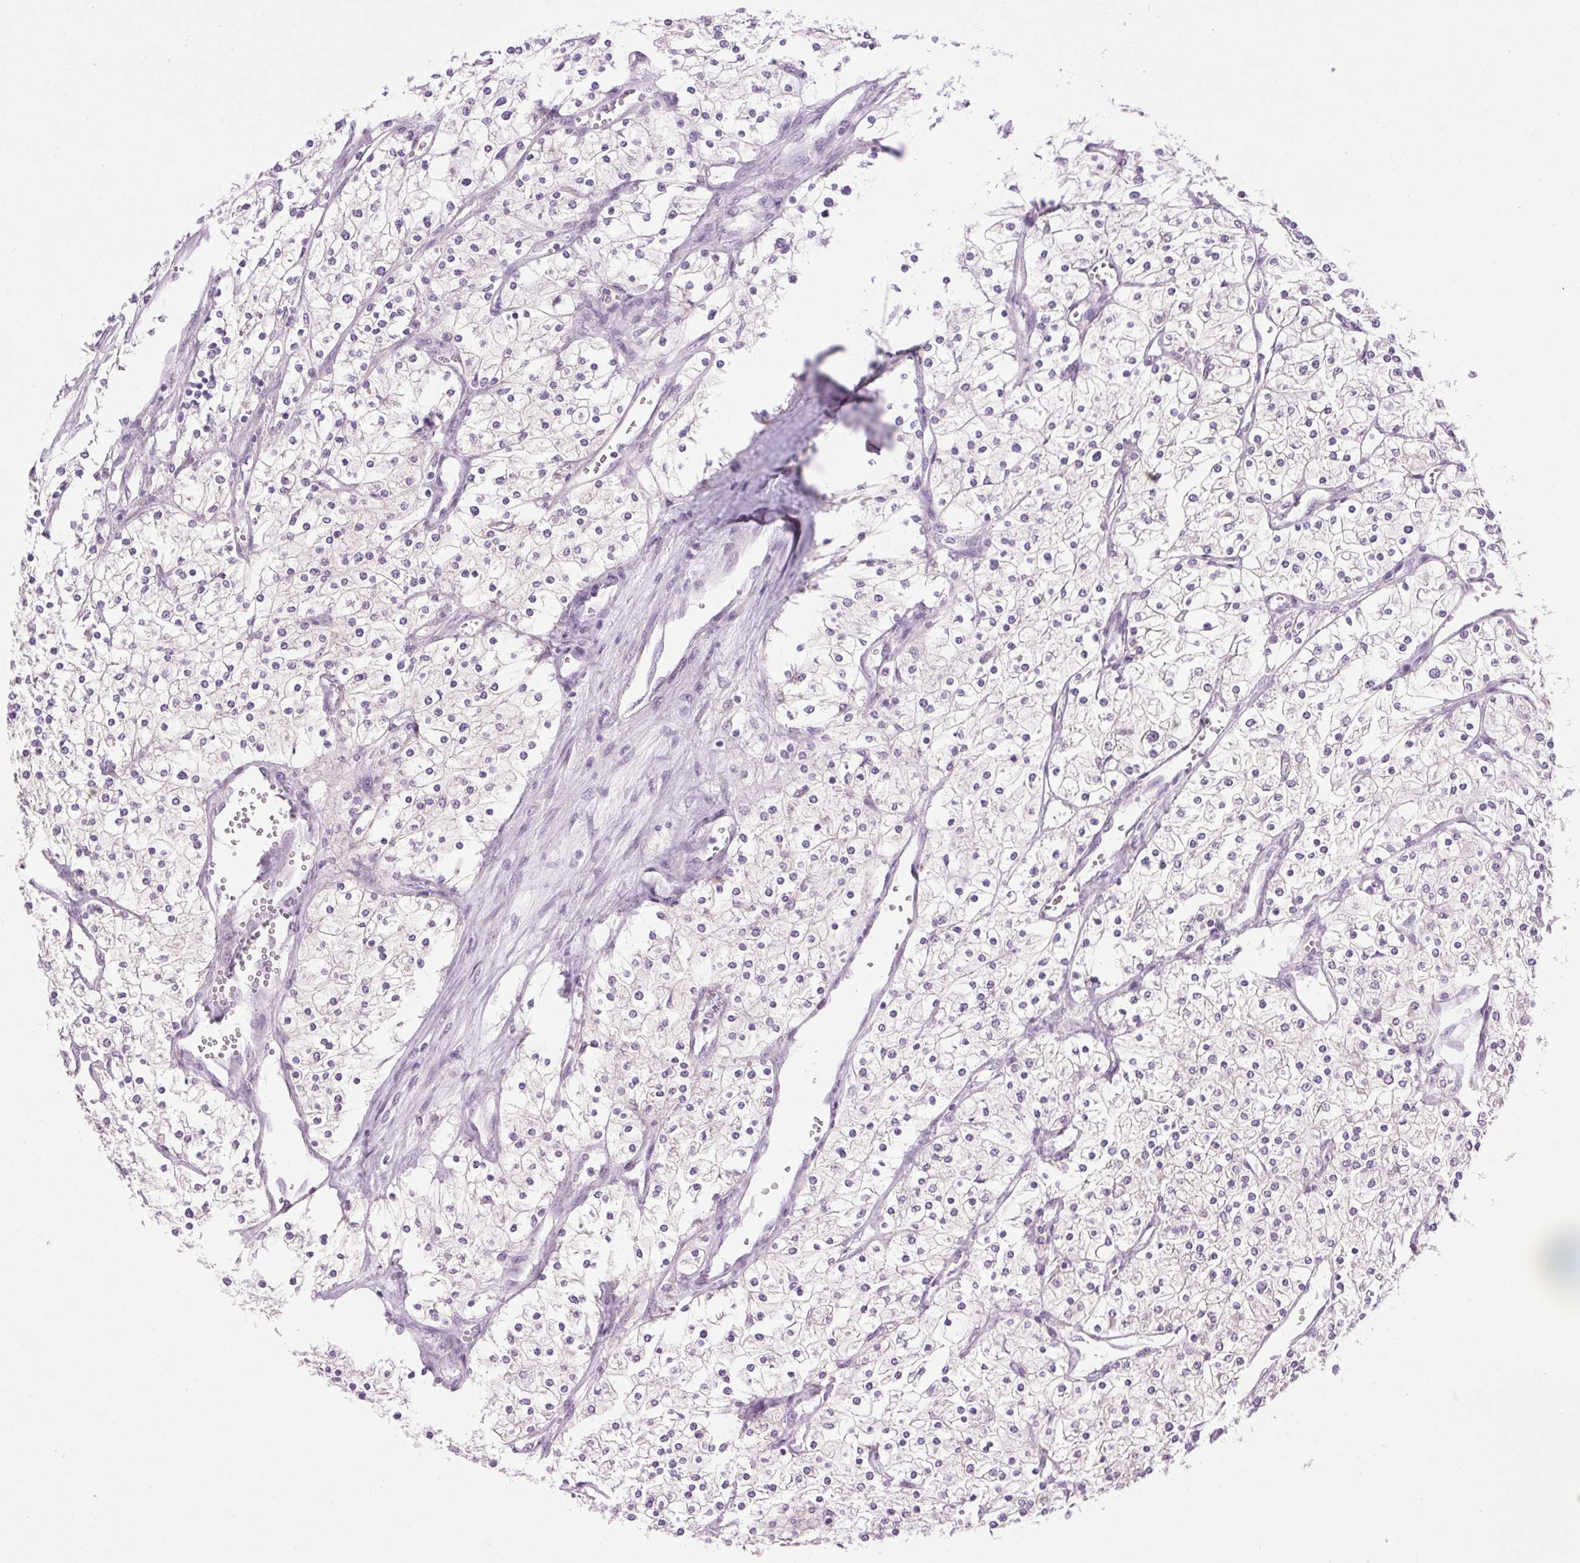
{"staining": {"intensity": "negative", "quantity": "none", "location": "none"}, "tissue": "renal cancer", "cell_type": "Tumor cells", "image_type": "cancer", "snomed": [{"axis": "morphology", "description": "Adenocarcinoma, NOS"}, {"axis": "topography", "description": "Kidney"}], "caption": "Tumor cells are negative for brown protein staining in adenocarcinoma (renal). Nuclei are stained in blue.", "gene": "SOWAHC", "patient": {"sex": "male", "age": 80}}